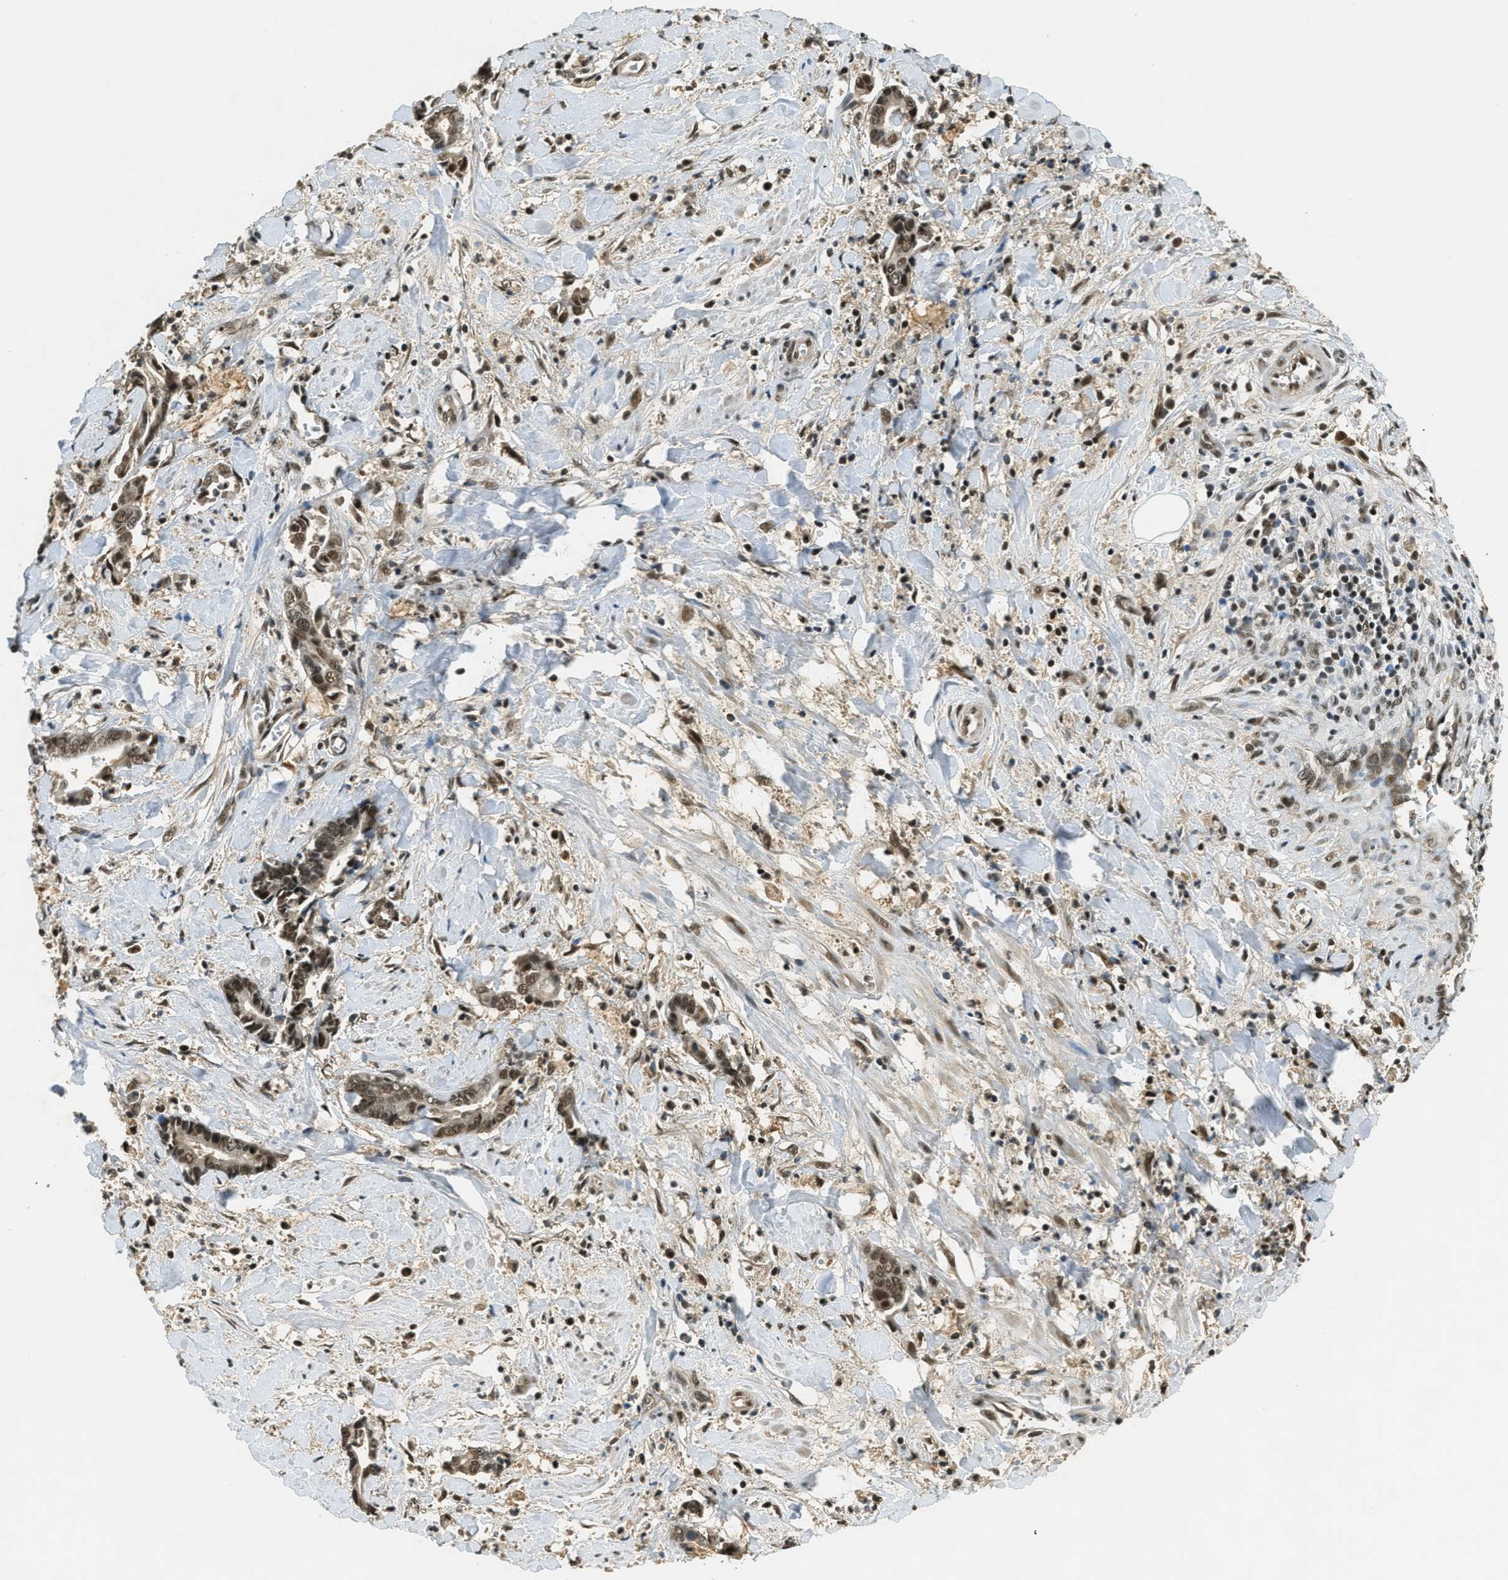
{"staining": {"intensity": "strong", "quantity": ">75%", "location": "nuclear"}, "tissue": "cervical cancer", "cell_type": "Tumor cells", "image_type": "cancer", "snomed": [{"axis": "morphology", "description": "Adenocarcinoma, NOS"}, {"axis": "topography", "description": "Cervix"}], "caption": "The immunohistochemical stain shows strong nuclear expression in tumor cells of cervical cancer (adenocarcinoma) tissue. (Brightfield microscopy of DAB IHC at high magnification).", "gene": "ZNF148", "patient": {"sex": "female", "age": 44}}